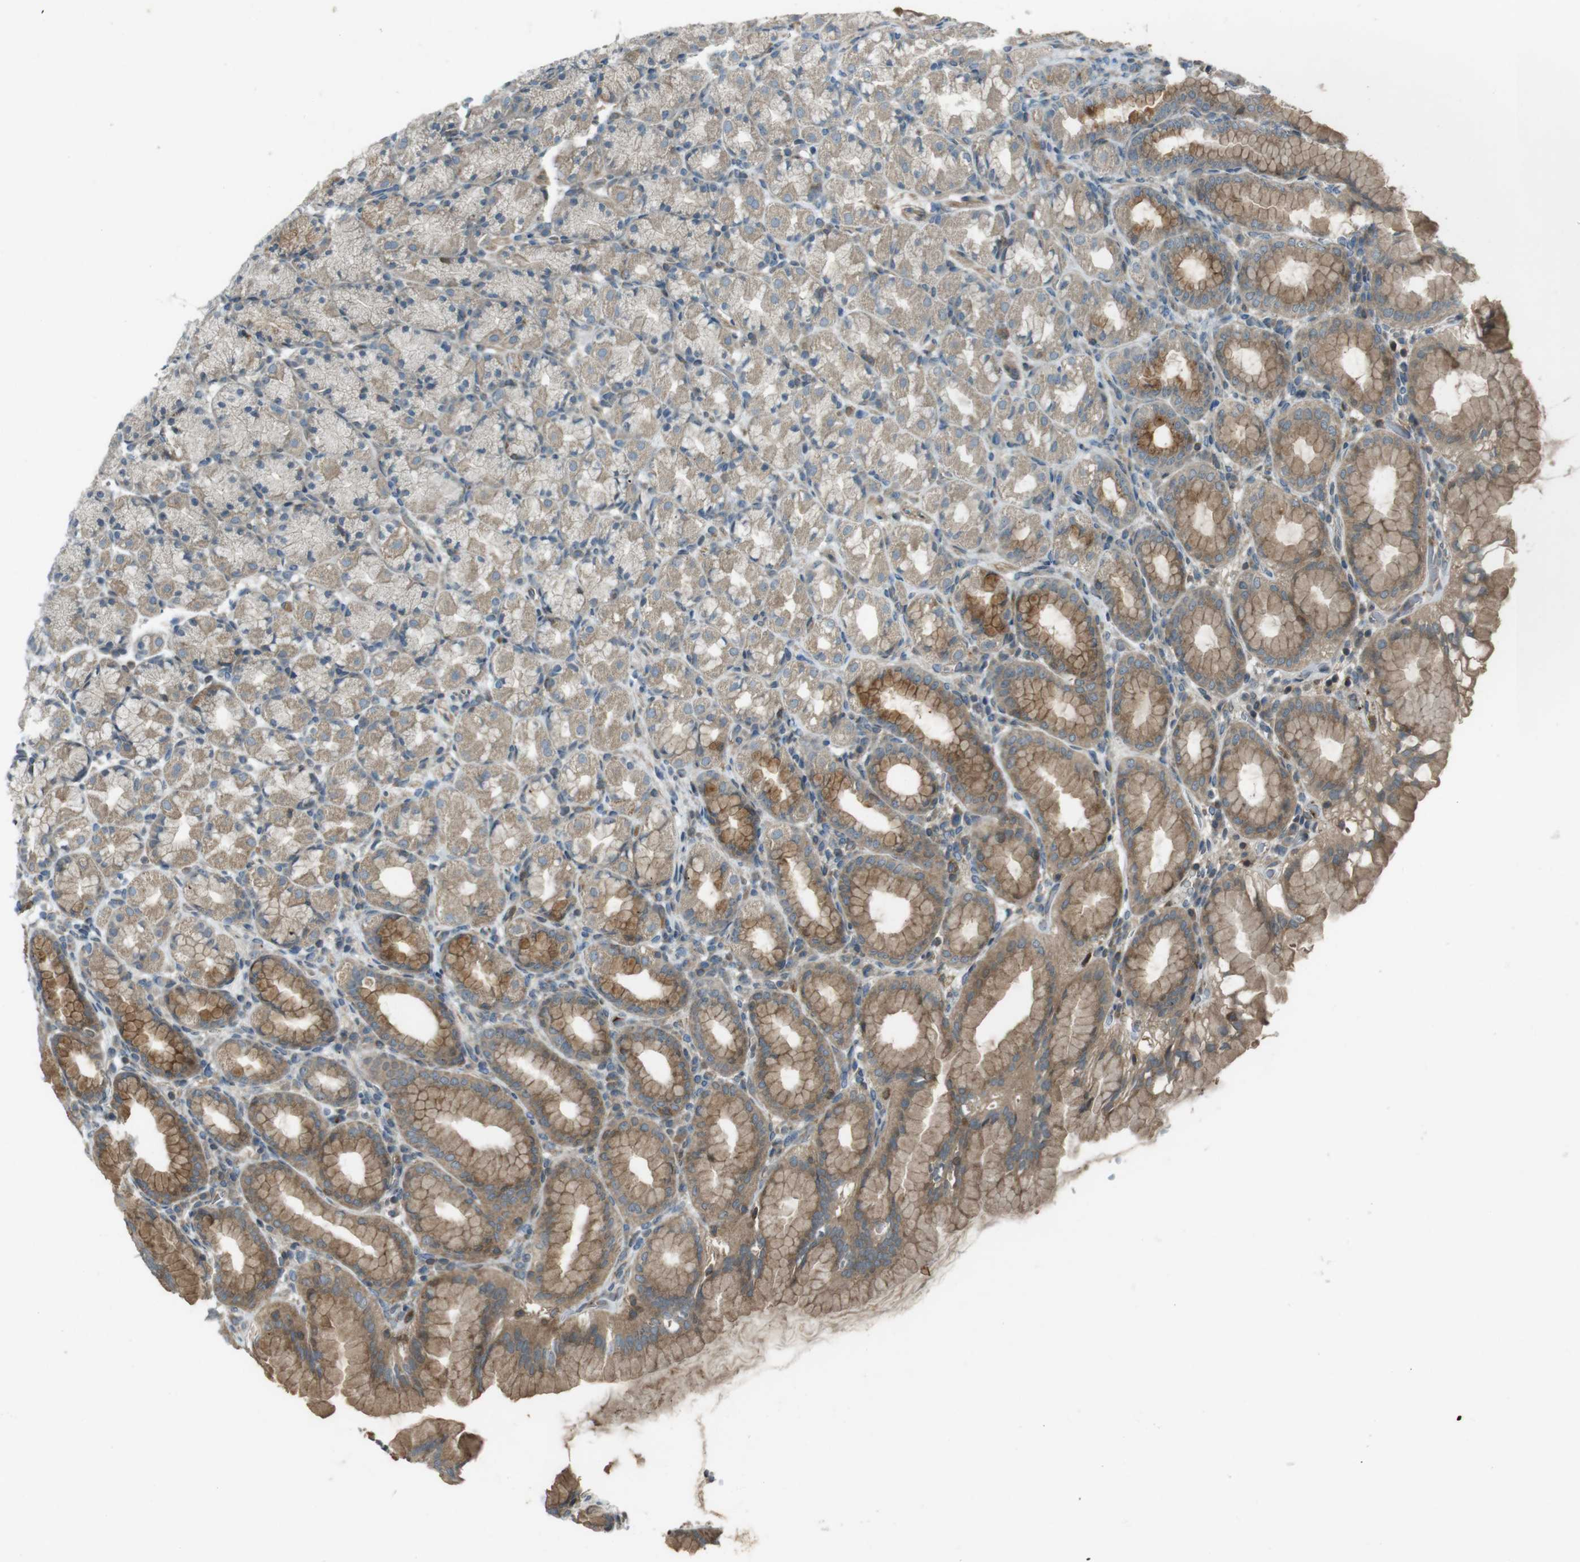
{"staining": {"intensity": "moderate", "quantity": "25%-75%", "location": "cytoplasmic/membranous"}, "tissue": "stomach", "cell_type": "Glandular cells", "image_type": "normal", "snomed": [{"axis": "morphology", "description": "Normal tissue, NOS"}, {"axis": "topography", "description": "Stomach, upper"}], "caption": "Protein analysis of normal stomach reveals moderate cytoplasmic/membranous staining in approximately 25%-75% of glandular cells.", "gene": "ZYX", "patient": {"sex": "male", "age": 68}}